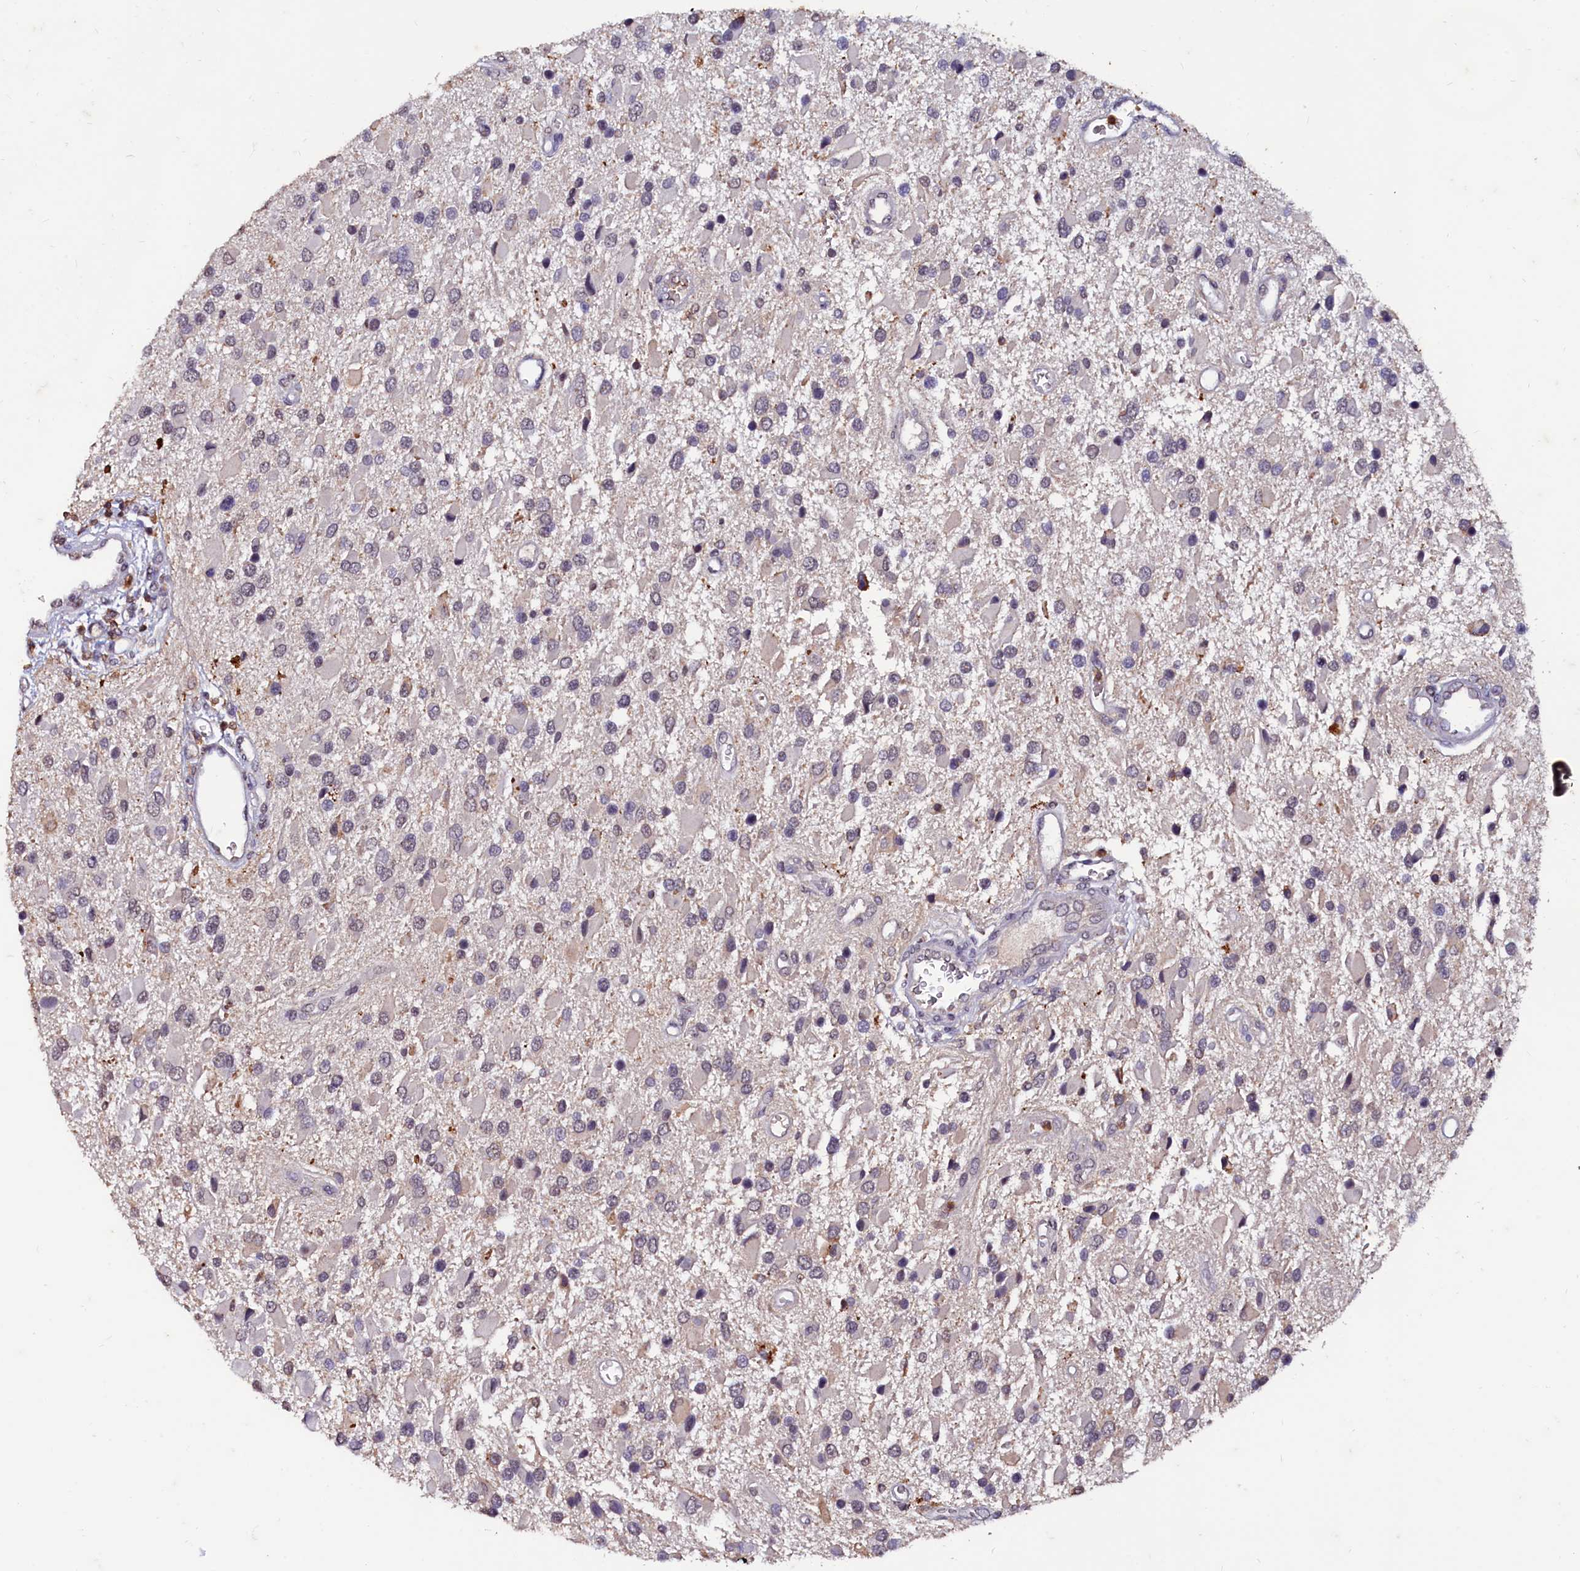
{"staining": {"intensity": "negative", "quantity": "none", "location": "none"}, "tissue": "glioma", "cell_type": "Tumor cells", "image_type": "cancer", "snomed": [{"axis": "morphology", "description": "Glioma, malignant, High grade"}, {"axis": "topography", "description": "Brain"}], "caption": "Protein analysis of malignant high-grade glioma shows no significant staining in tumor cells.", "gene": "CSTPP1", "patient": {"sex": "male", "age": 53}}